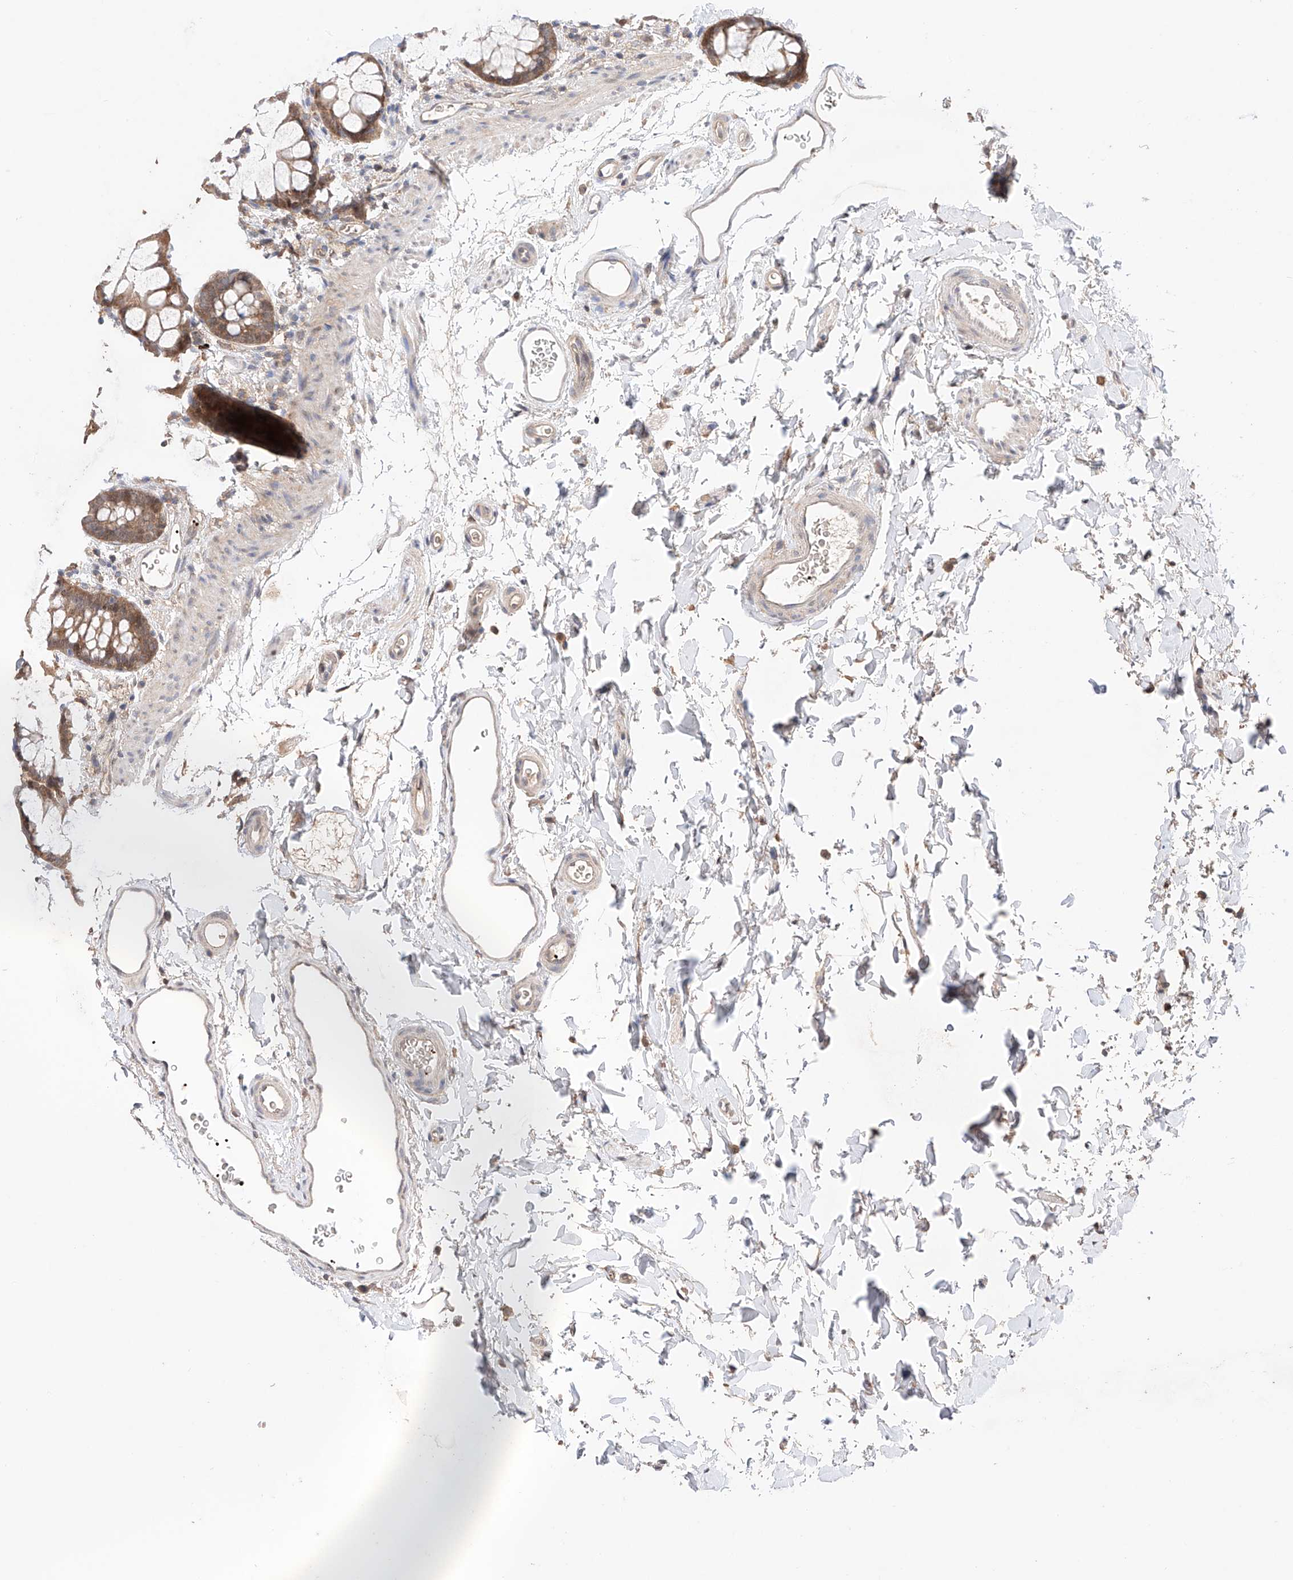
{"staining": {"intensity": "moderate", "quantity": ">75%", "location": "cytoplasmic/membranous"}, "tissue": "rectum", "cell_type": "Glandular cells", "image_type": "normal", "snomed": [{"axis": "morphology", "description": "Normal tissue, NOS"}, {"axis": "topography", "description": "Rectum"}], "caption": "Rectum stained with DAB (3,3'-diaminobenzidine) immunohistochemistry demonstrates medium levels of moderate cytoplasmic/membranous positivity in about >75% of glandular cells.", "gene": "ZFHX2", "patient": {"sex": "female", "age": 65}}